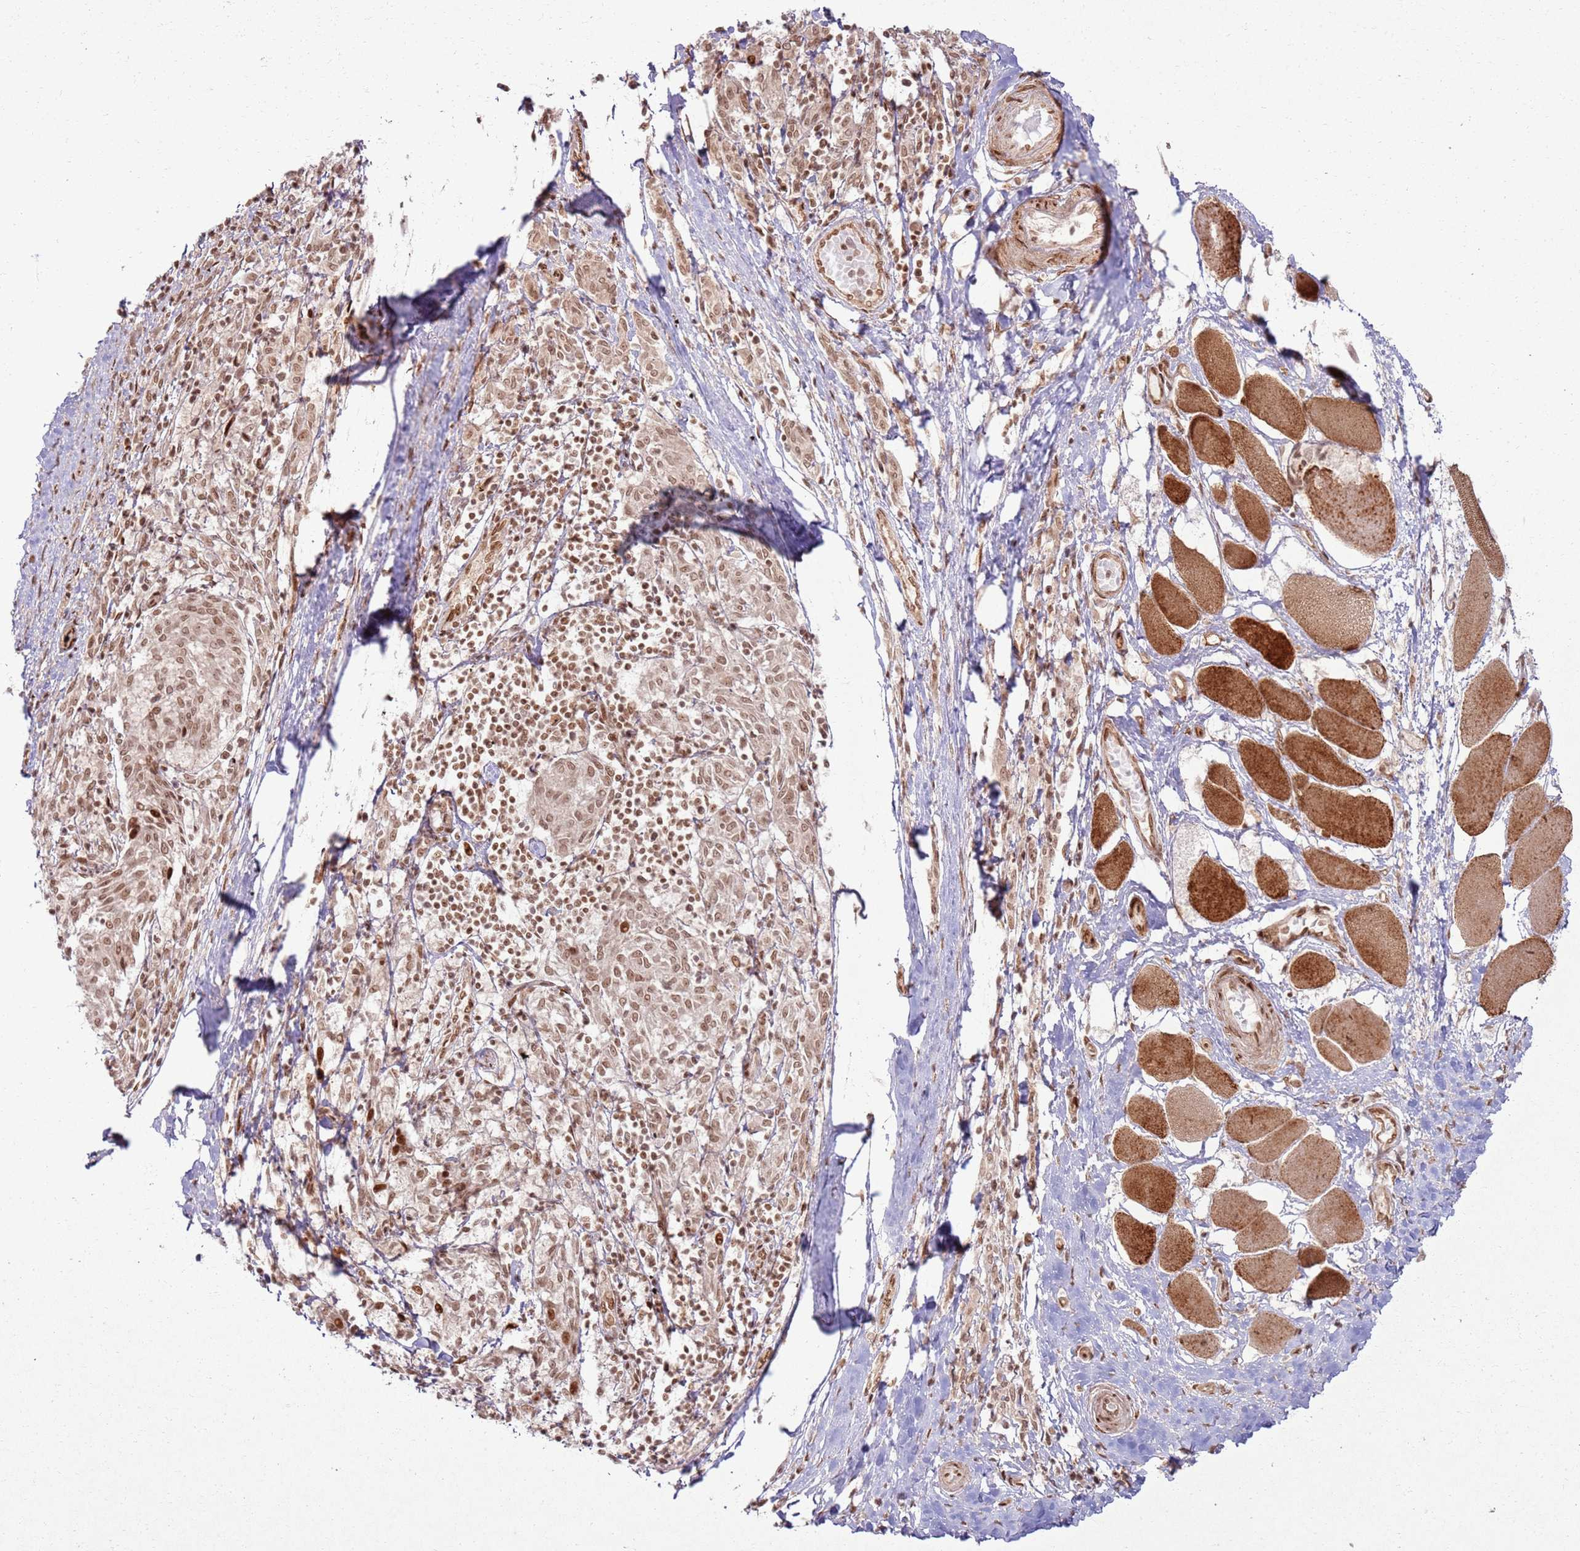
{"staining": {"intensity": "moderate", "quantity": ">75%", "location": "cytoplasmic/membranous,nuclear"}, "tissue": "melanoma", "cell_type": "Tumor cells", "image_type": "cancer", "snomed": [{"axis": "morphology", "description": "Malignant melanoma, NOS"}, {"axis": "topography", "description": "Skin"}], "caption": "Malignant melanoma stained with a protein marker reveals moderate staining in tumor cells.", "gene": "KLHL36", "patient": {"sex": "female", "age": 72}}